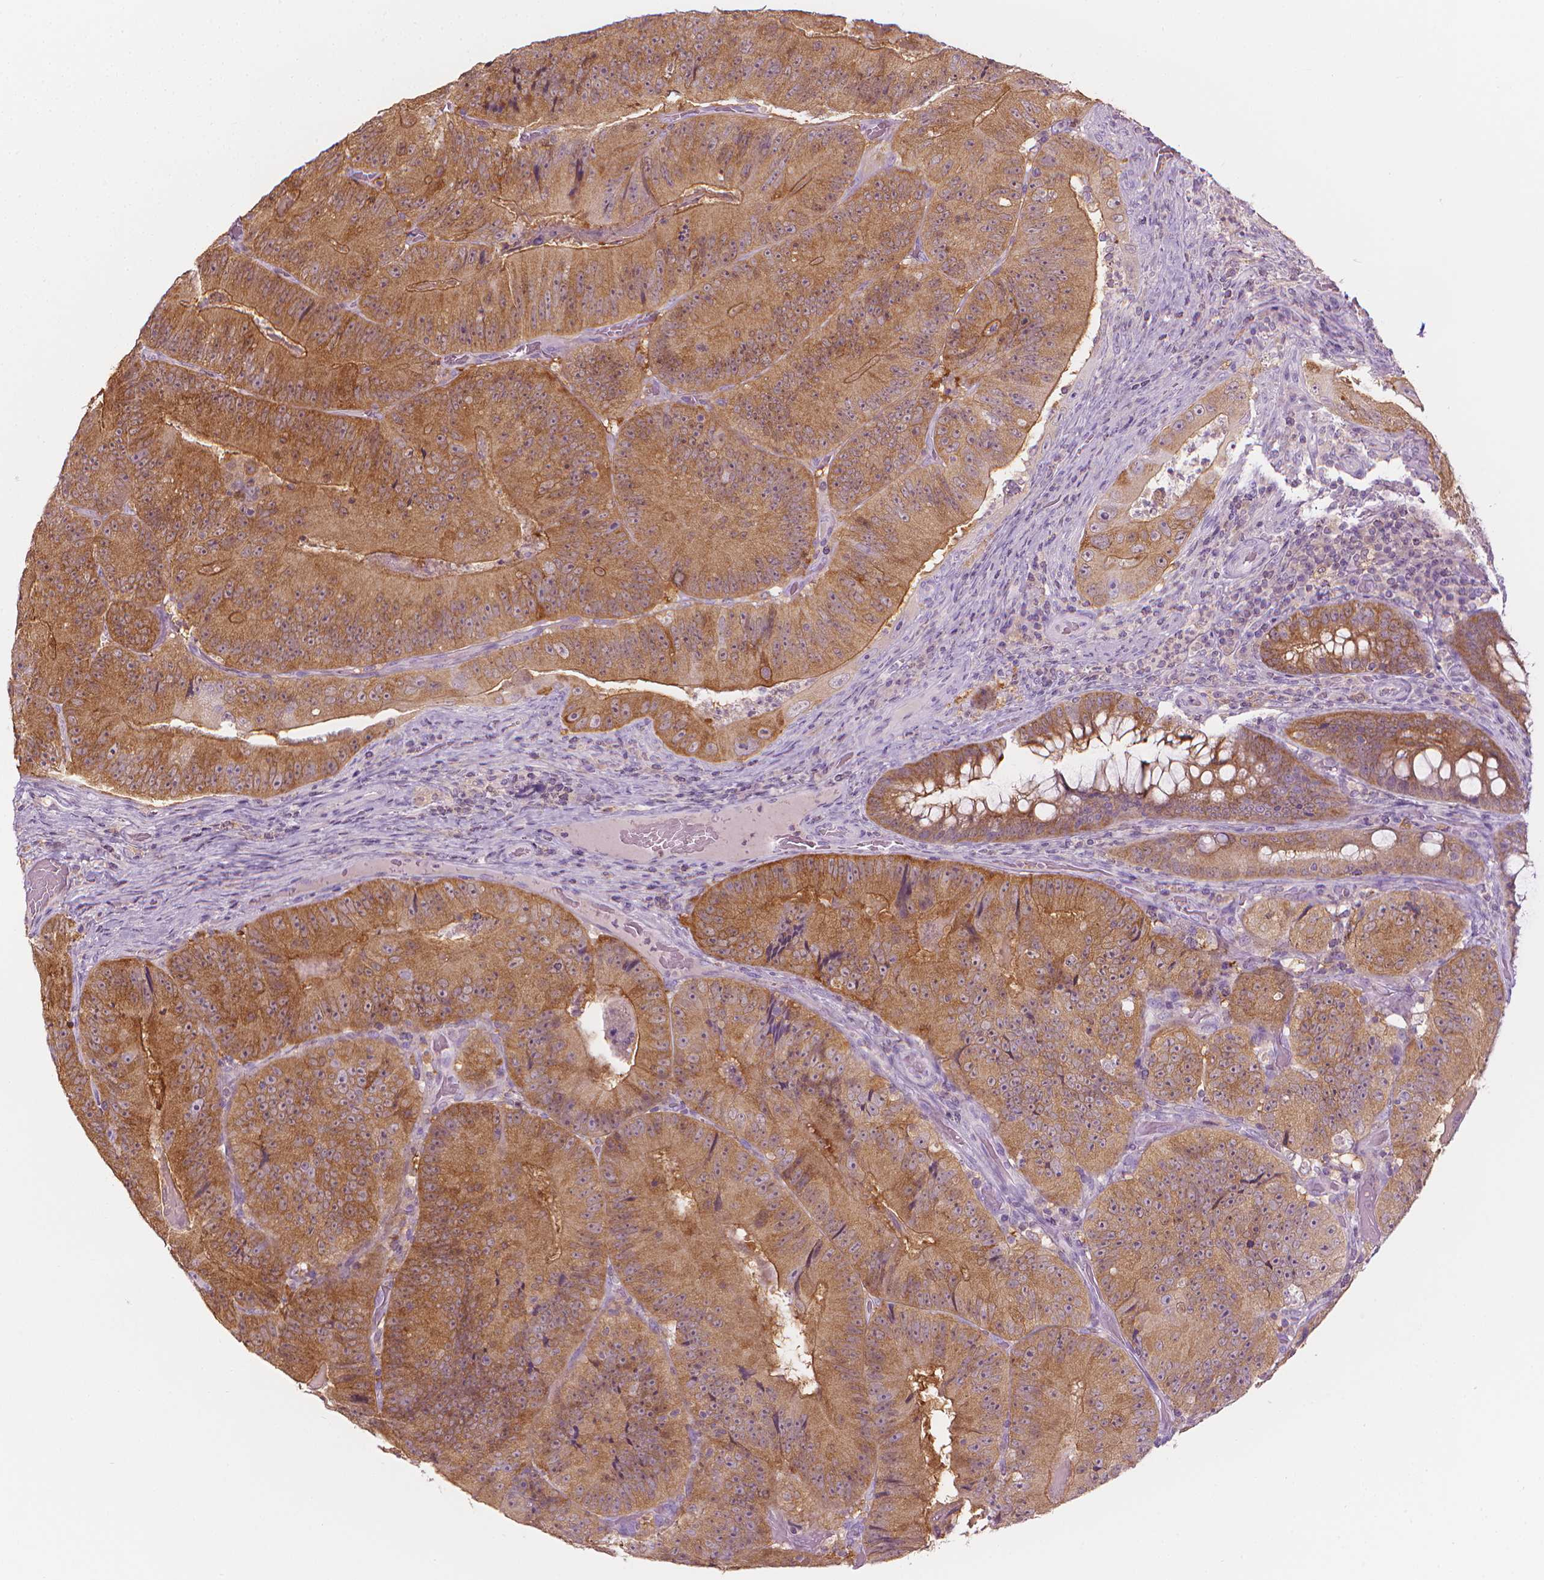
{"staining": {"intensity": "moderate", "quantity": ">75%", "location": "cytoplasmic/membranous"}, "tissue": "colorectal cancer", "cell_type": "Tumor cells", "image_type": "cancer", "snomed": [{"axis": "morphology", "description": "Adenocarcinoma, NOS"}, {"axis": "topography", "description": "Colon"}], "caption": "A photomicrograph of human colorectal adenocarcinoma stained for a protein shows moderate cytoplasmic/membranous brown staining in tumor cells.", "gene": "SHMT1", "patient": {"sex": "female", "age": 86}}